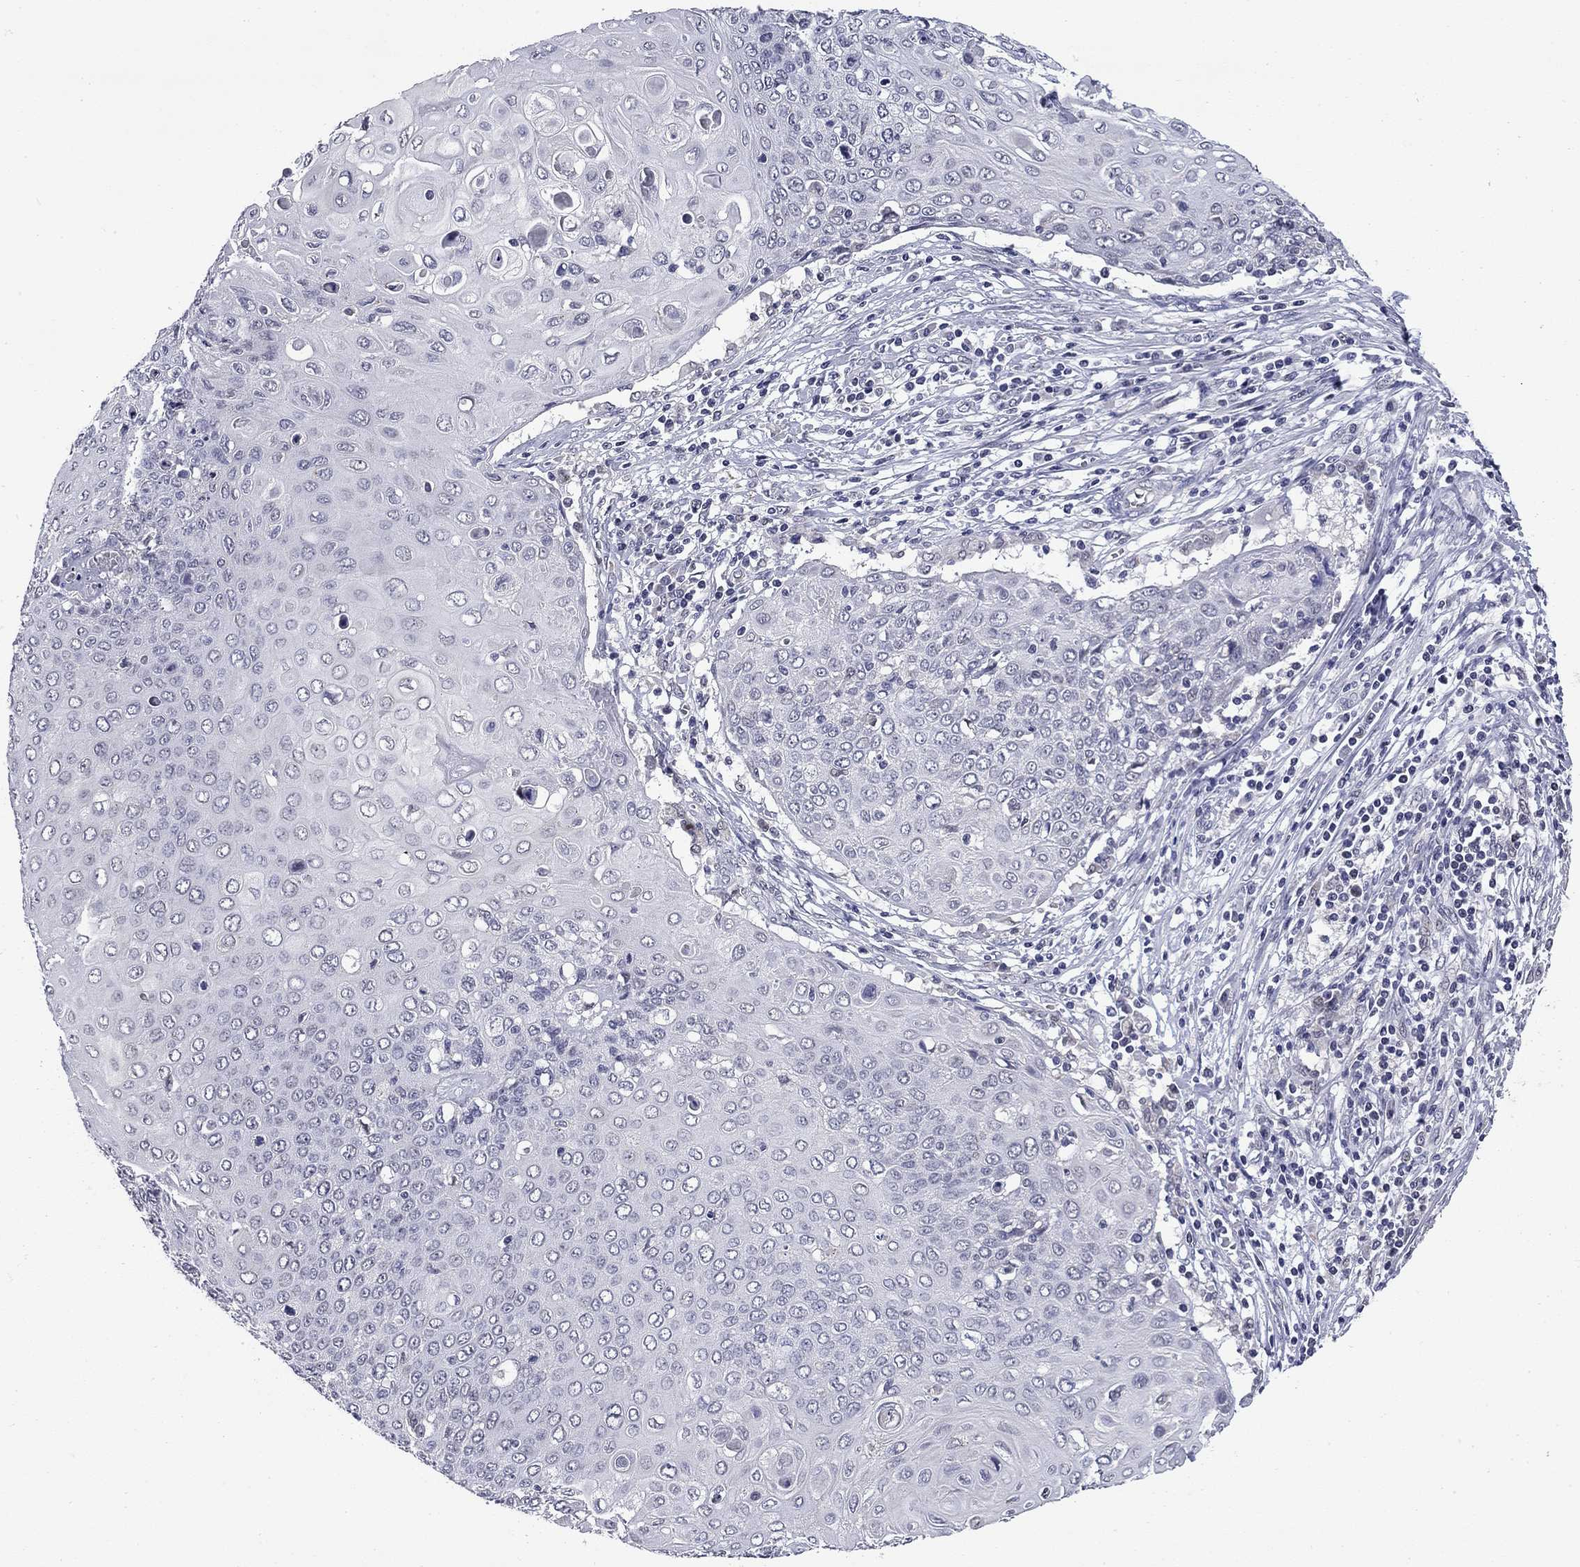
{"staining": {"intensity": "negative", "quantity": "none", "location": "none"}, "tissue": "cervical cancer", "cell_type": "Tumor cells", "image_type": "cancer", "snomed": [{"axis": "morphology", "description": "Squamous cell carcinoma, NOS"}, {"axis": "topography", "description": "Cervix"}], "caption": "Micrograph shows no protein staining in tumor cells of squamous cell carcinoma (cervical) tissue.", "gene": "HTR4", "patient": {"sex": "female", "age": 39}}